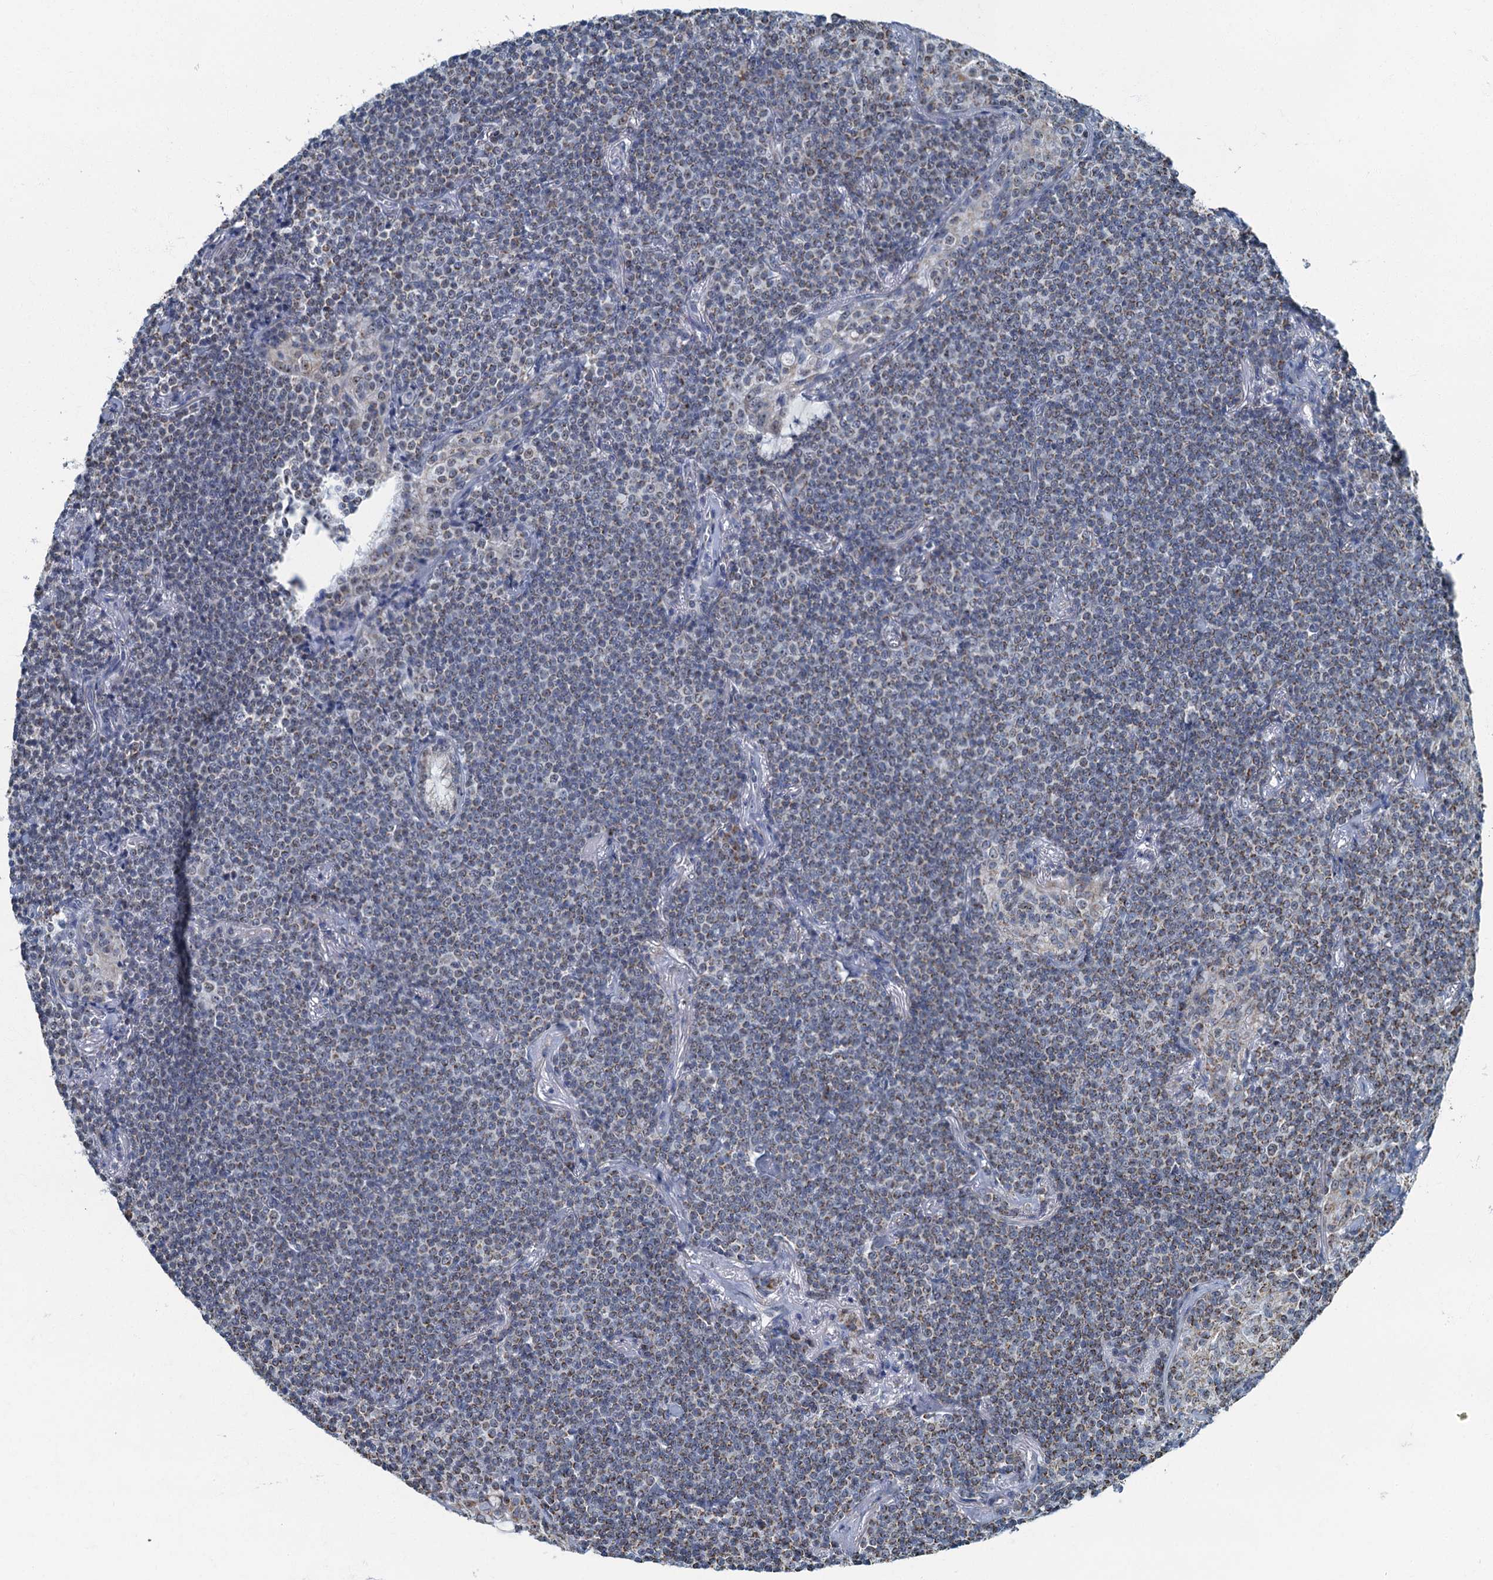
{"staining": {"intensity": "weak", "quantity": "25%-75%", "location": "cytoplasmic/membranous"}, "tissue": "lymphoma", "cell_type": "Tumor cells", "image_type": "cancer", "snomed": [{"axis": "morphology", "description": "Malignant lymphoma, non-Hodgkin's type, Low grade"}, {"axis": "topography", "description": "Lung"}], "caption": "Protein staining exhibits weak cytoplasmic/membranous positivity in about 25%-75% of tumor cells in low-grade malignant lymphoma, non-Hodgkin's type.", "gene": "RAD9B", "patient": {"sex": "female", "age": 71}}